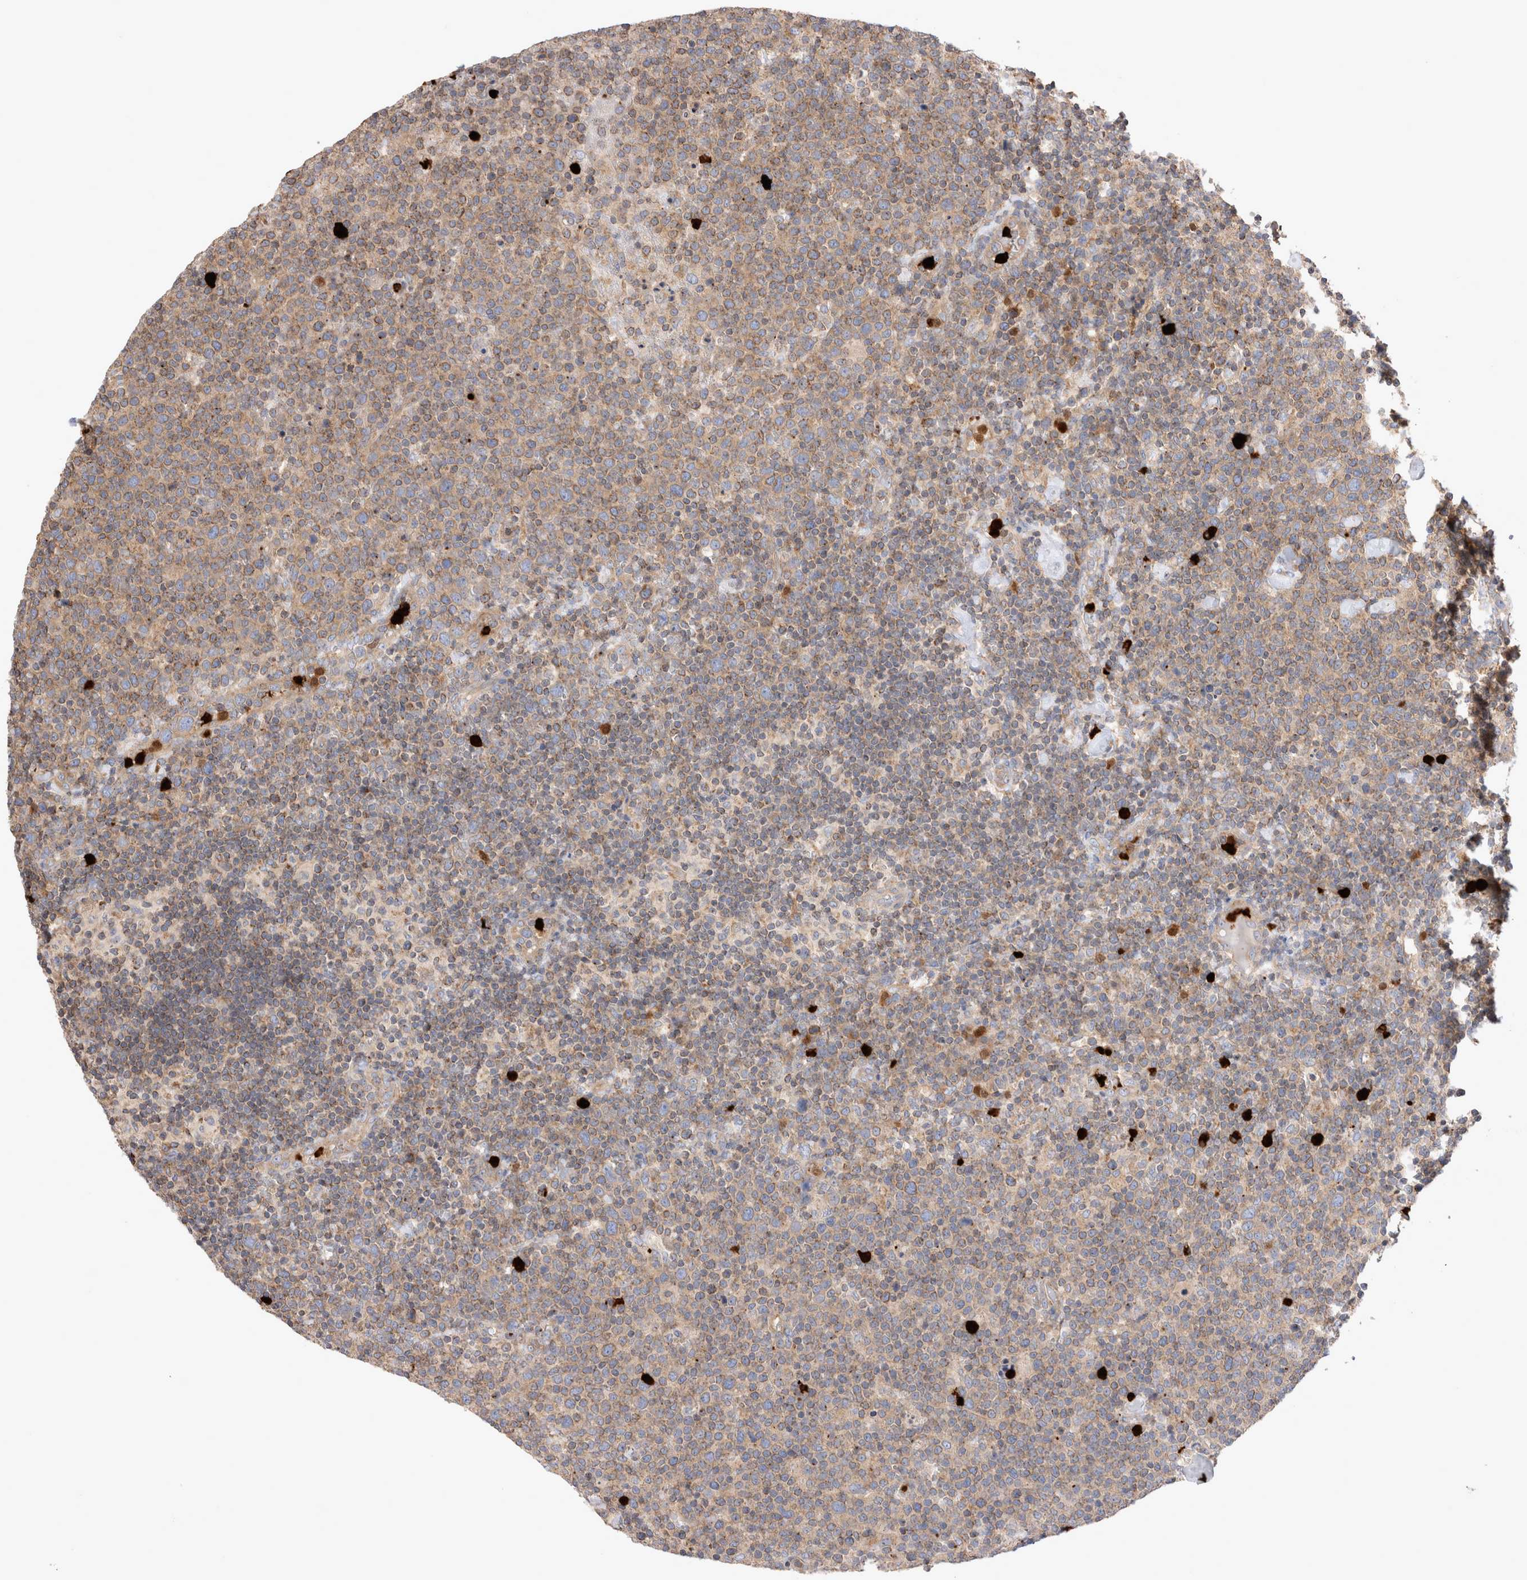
{"staining": {"intensity": "weak", "quantity": ">75%", "location": "cytoplasmic/membranous"}, "tissue": "lymphoma", "cell_type": "Tumor cells", "image_type": "cancer", "snomed": [{"axis": "morphology", "description": "Malignant lymphoma, non-Hodgkin's type, High grade"}, {"axis": "topography", "description": "Lymph node"}], "caption": "This histopathology image shows immunohistochemistry (IHC) staining of high-grade malignant lymphoma, non-Hodgkin's type, with low weak cytoplasmic/membranous staining in approximately >75% of tumor cells.", "gene": "NXT2", "patient": {"sex": "male", "age": 61}}